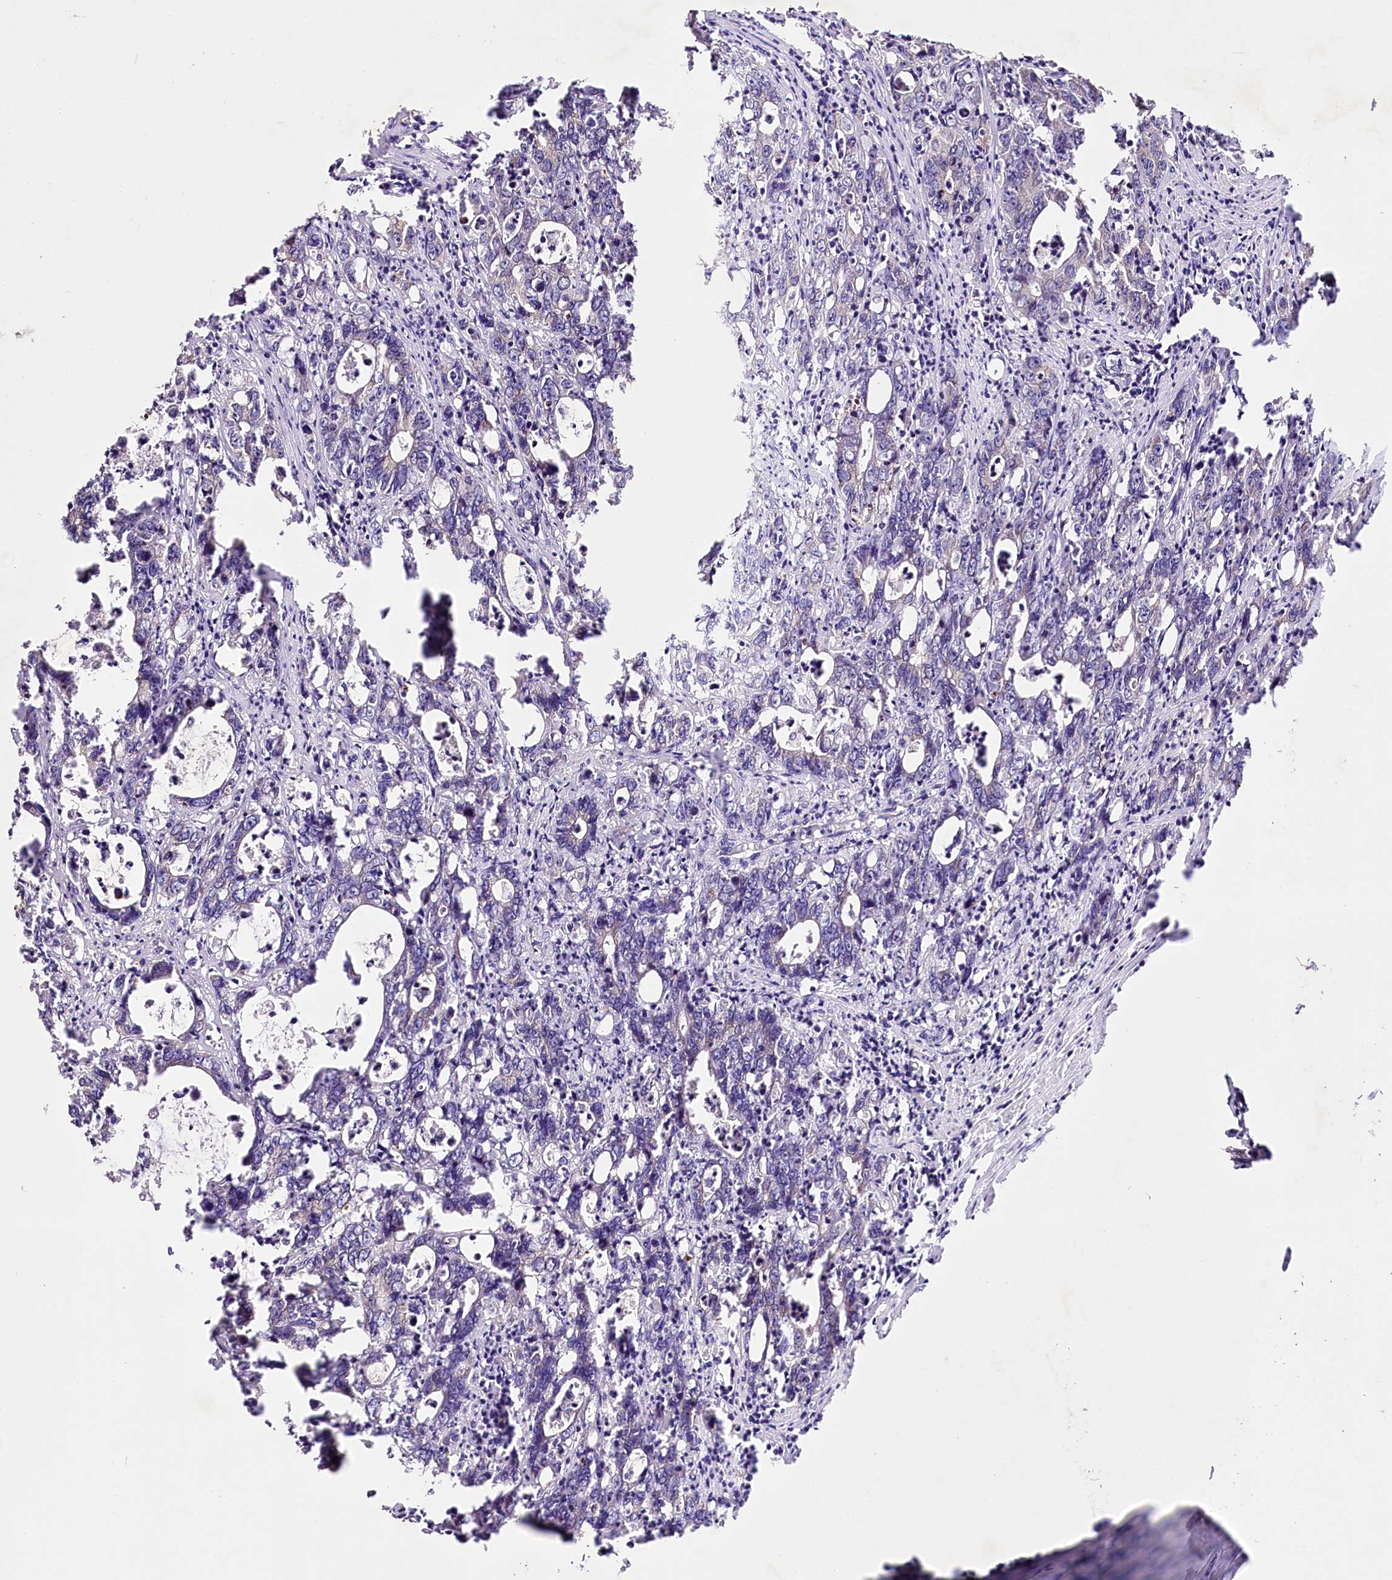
{"staining": {"intensity": "negative", "quantity": "none", "location": "none"}, "tissue": "colorectal cancer", "cell_type": "Tumor cells", "image_type": "cancer", "snomed": [{"axis": "morphology", "description": "Adenocarcinoma, NOS"}, {"axis": "topography", "description": "Colon"}], "caption": "This is an immunohistochemistry (IHC) photomicrograph of human colorectal cancer (adenocarcinoma). There is no positivity in tumor cells.", "gene": "ST7", "patient": {"sex": "female", "age": 75}}